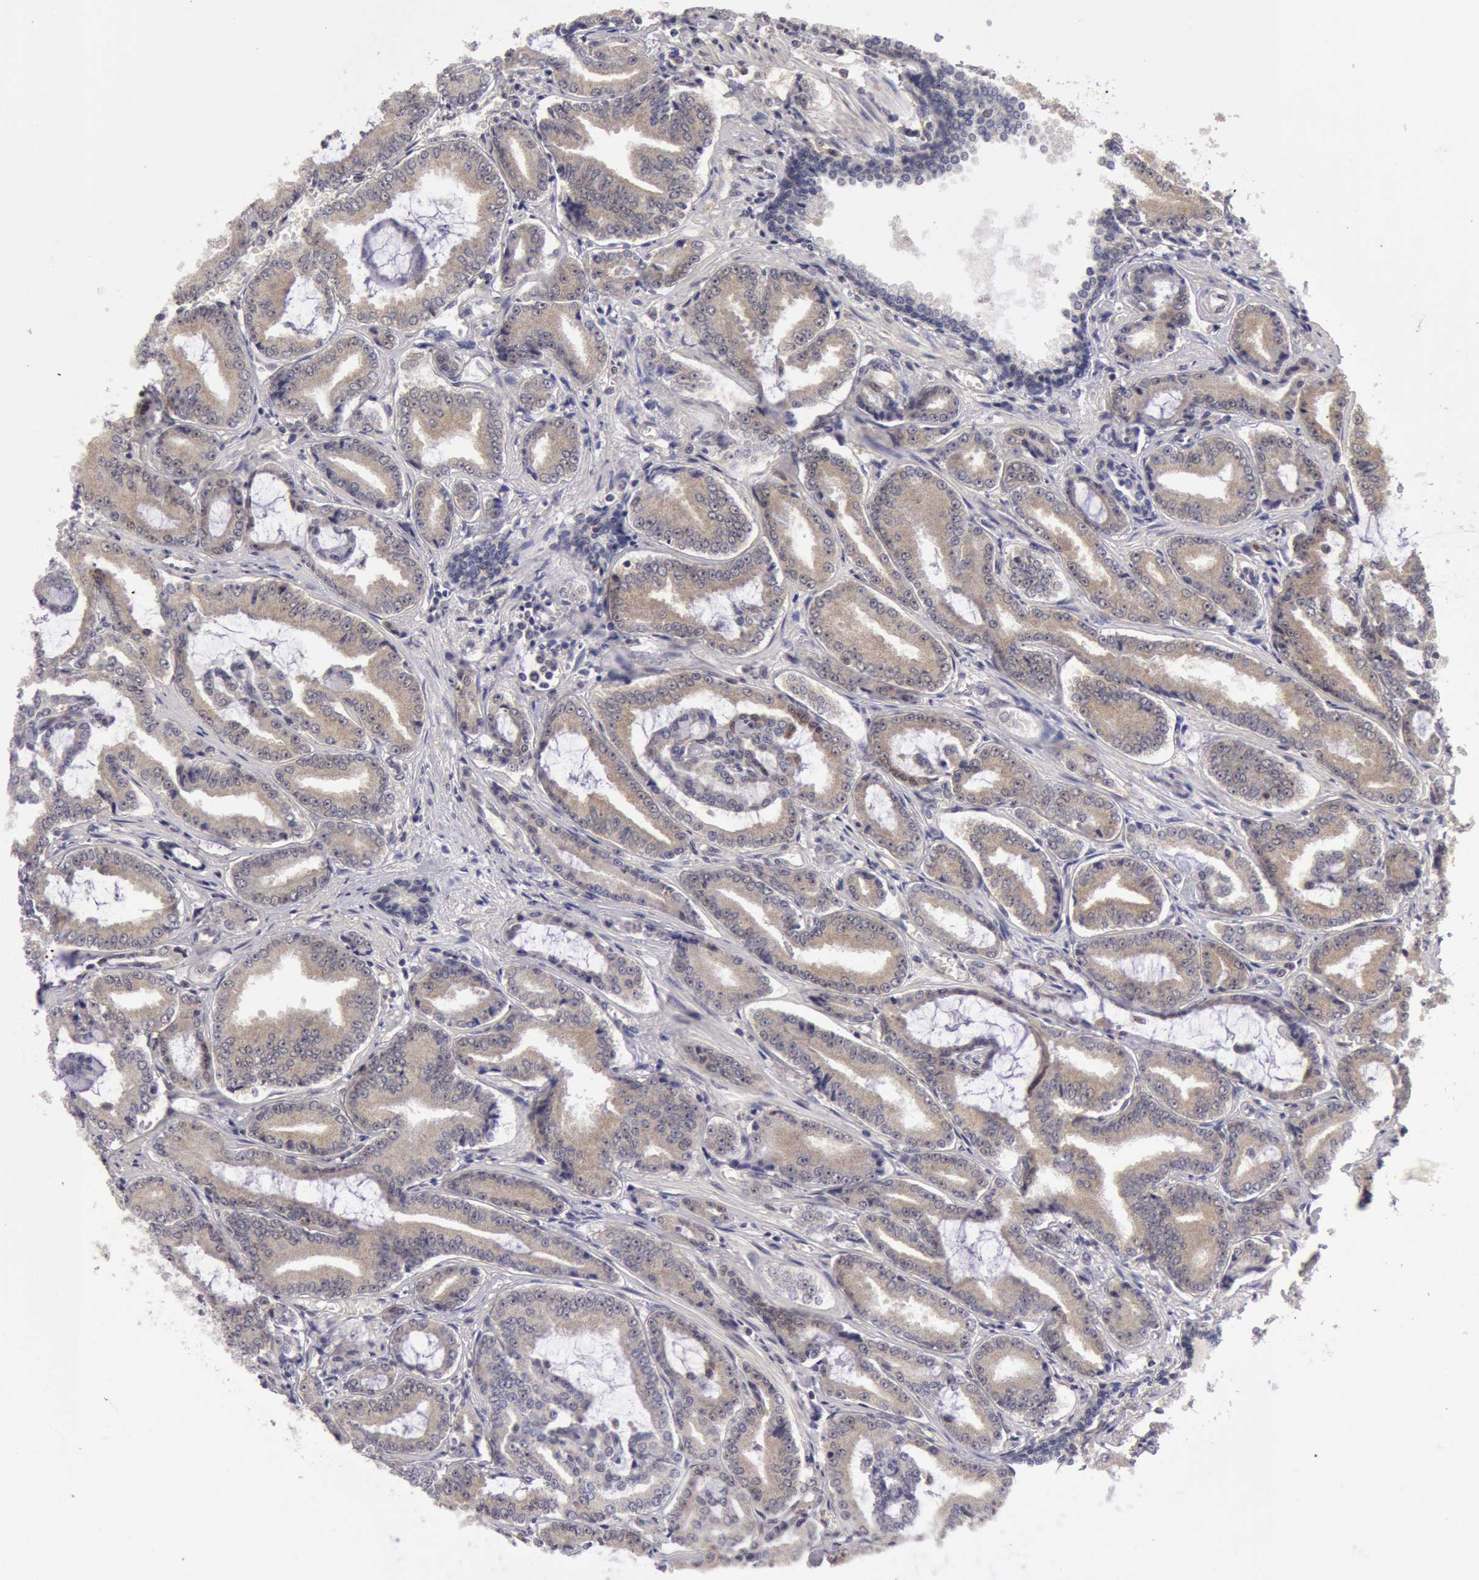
{"staining": {"intensity": "negative", "quantity": "none", "location": "none"}, "tissue": "prostate cancer", "cell_type": "Tumor cells", "image_type": "cancer", "snomed": [{"axis": "morphology", "description": "Adenocarcinoma, Low grade"}, {"axis": "topography", "description": "Prostate"}], "caption": "Protein analysis of prostate cancer (low-grade adenocarcinoma) shows no significant positivity in tumor cells.", "gene": "TXNRD1", "patient": {"sex": "male", "age": 65}}